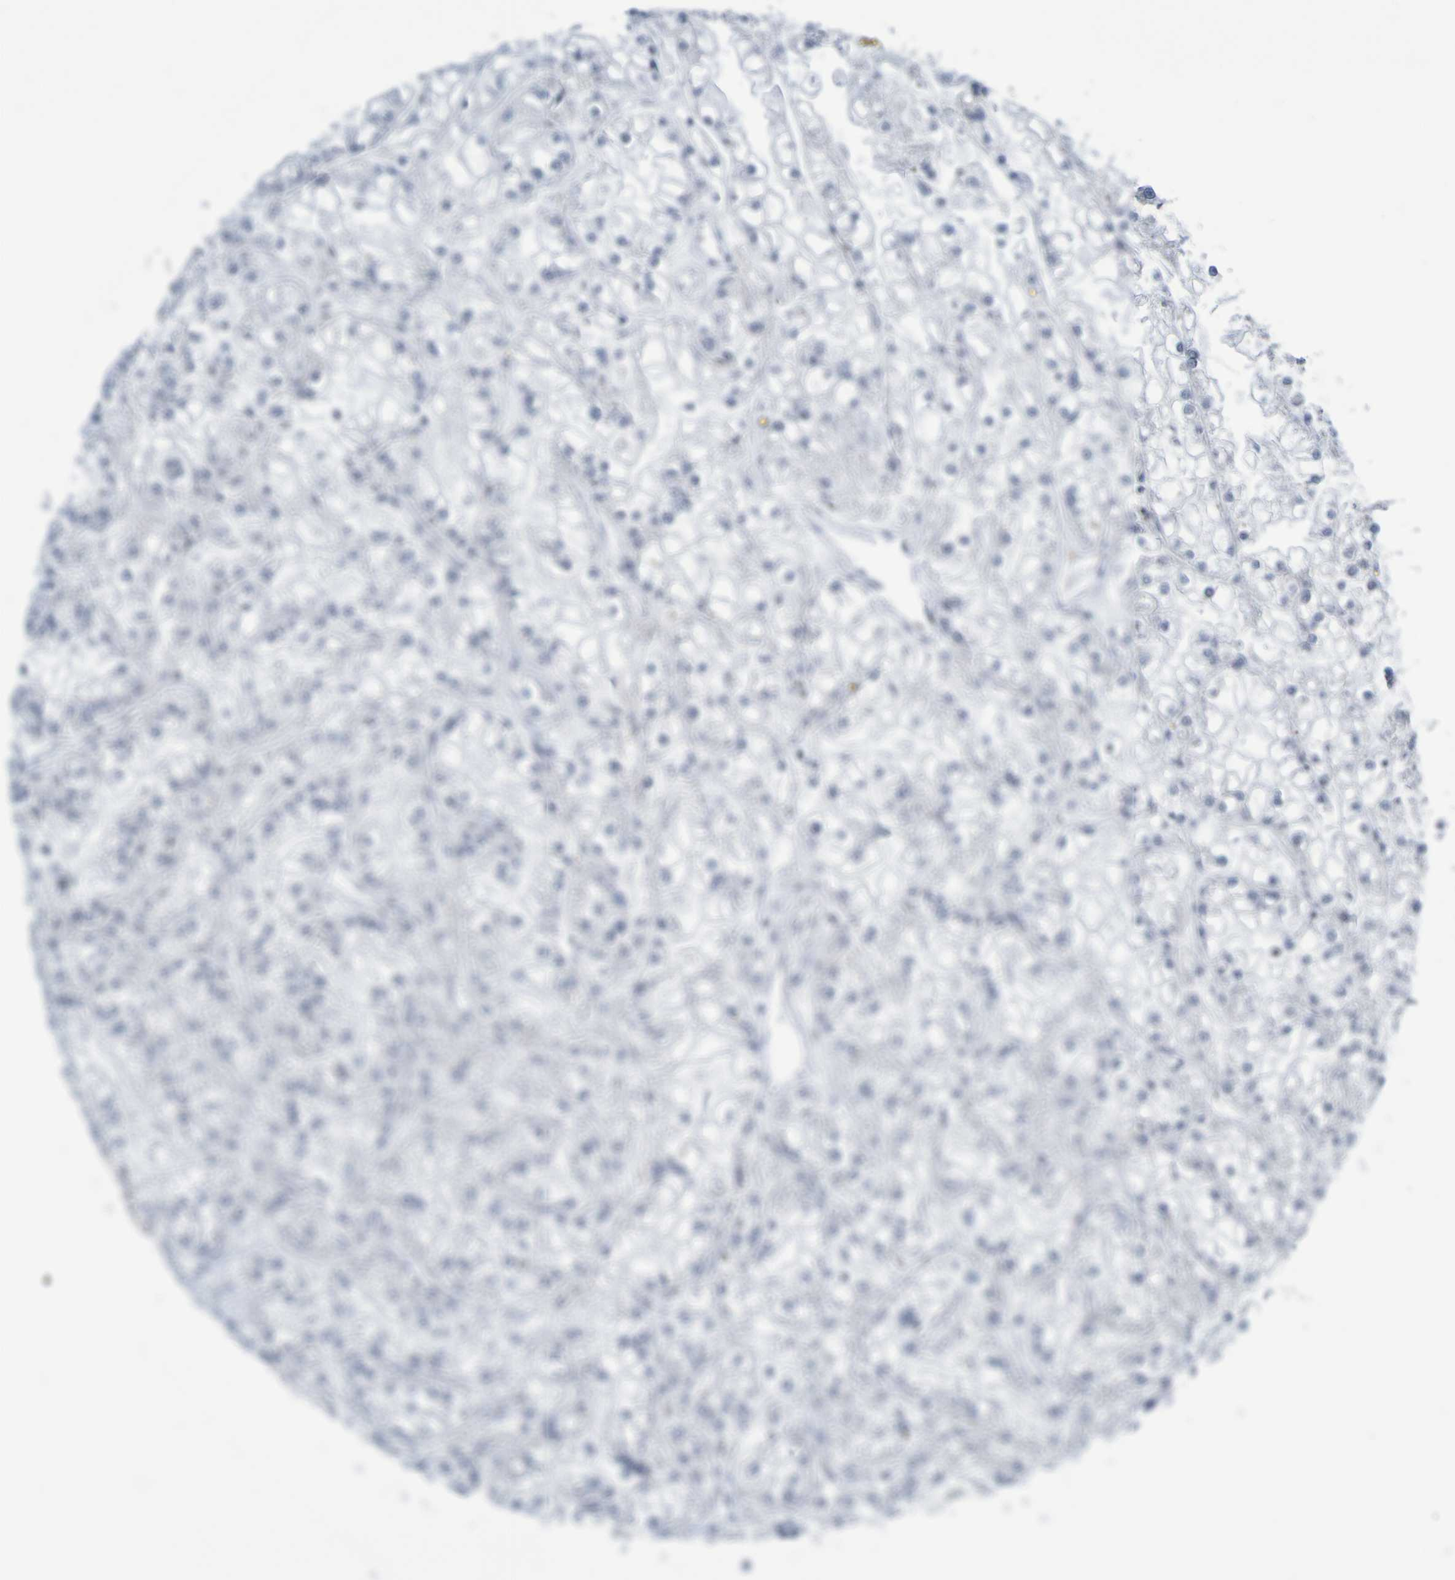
{"staining": {"intensity": "negative", "quantity": "none", "location": "none"}, "tissue": "renal cancer", "cell_type": "Tumor cells", "image_type": "cancer", "snomed": [{"axis": "morphology", "description": "Adenocarcinoma, NOS"}, {"axis": "topography", "description": "Kidney"}], "caption": "Tumor cells show no significant positivity in renal cancer.", "gene": "CHRNB1", "patient": {"sex": "female", "age": 52}}